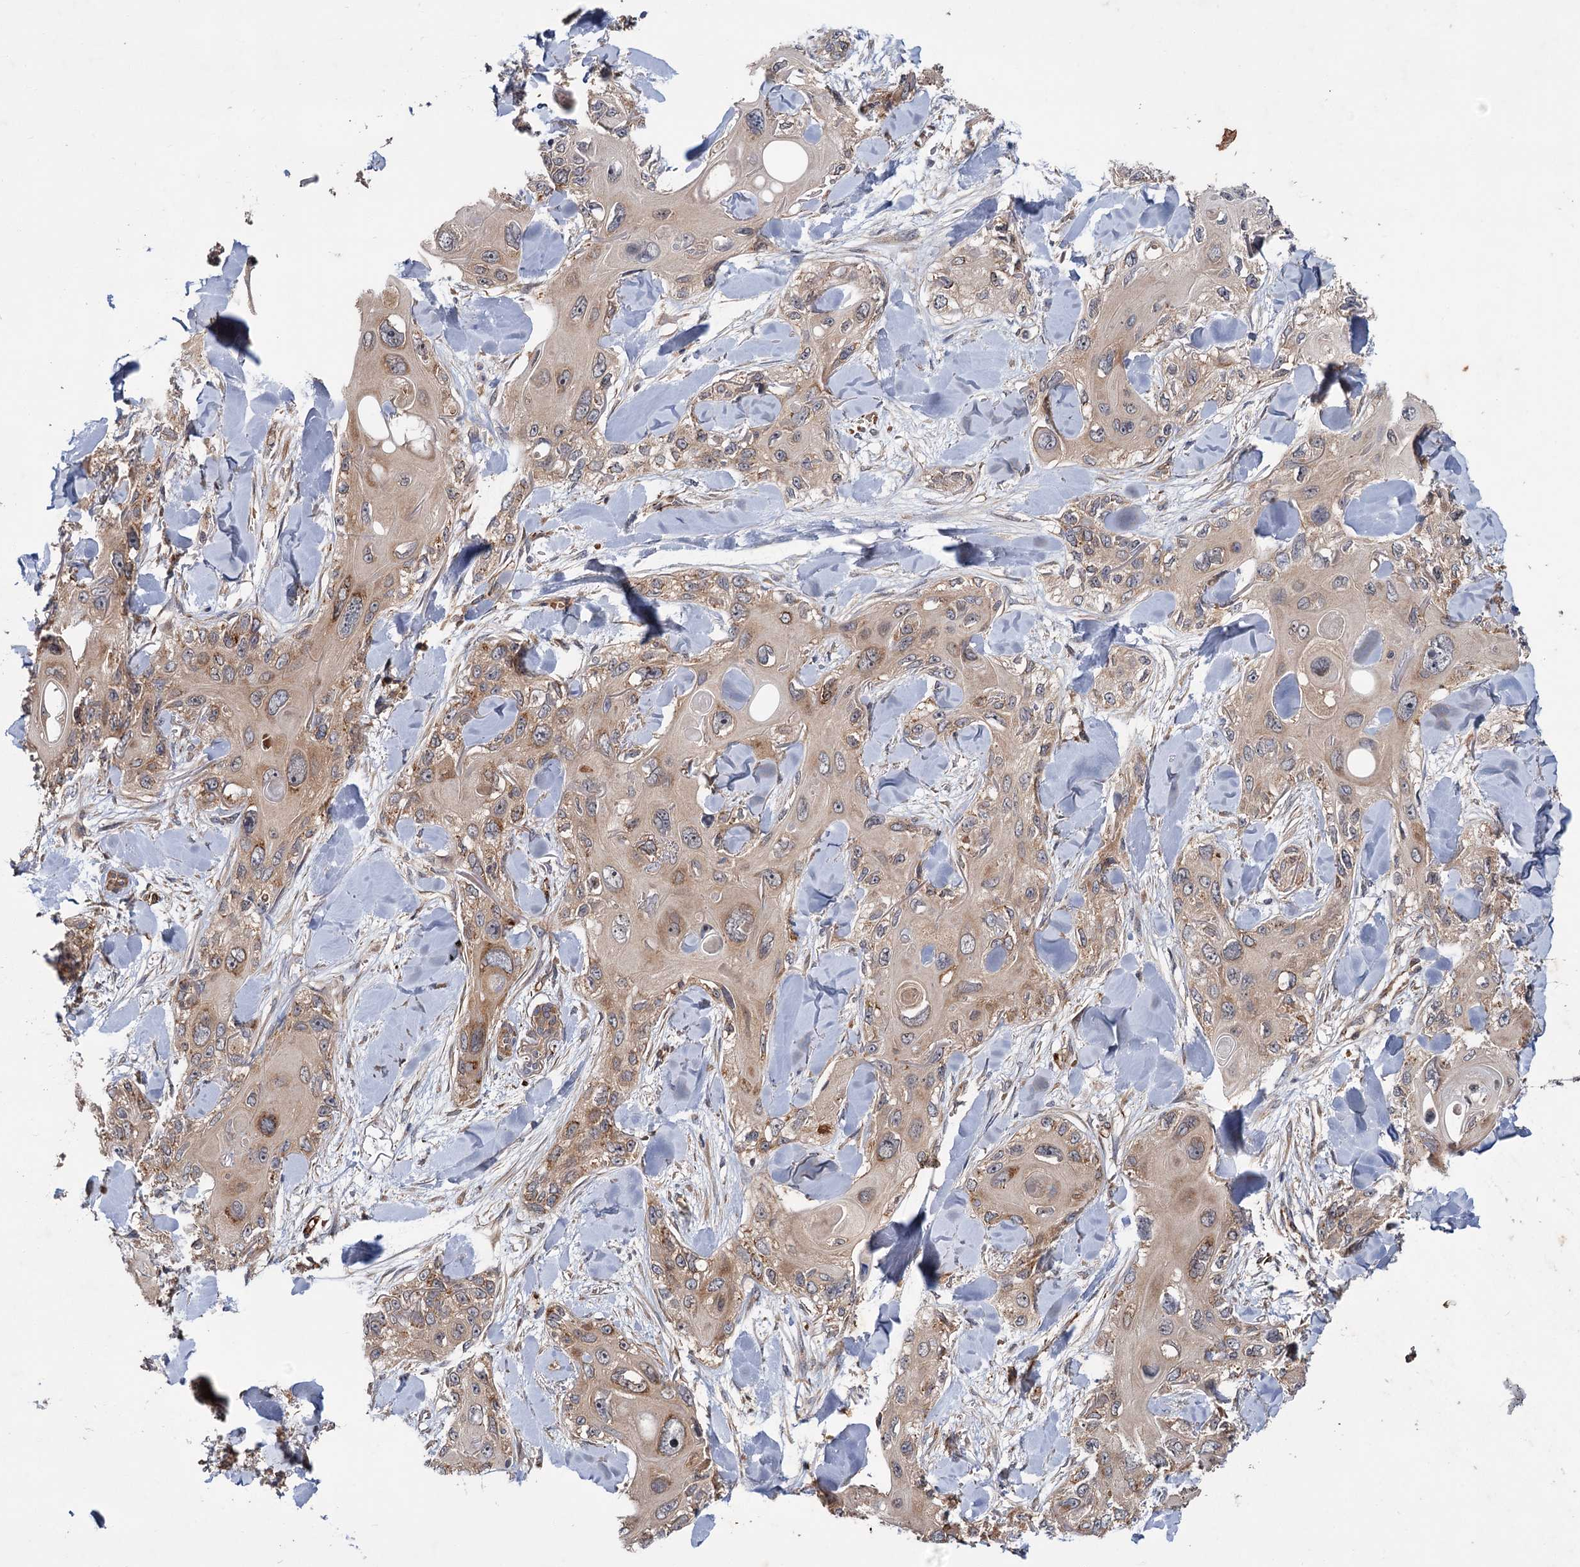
{"staining": {"intensity": "moderate", "quantity": "25%-75%", "location": "cytoplasmic/membranous"}, "tissue": "skin cancer", "cell_type": "Tumor cells", "image_type": "cancer", "snomed": [{"axis": "morphology", "description": "Normal tissue, NOS"}, {"axis": "morphology", "description": "Squamous cell carcinoma, NOS"}, {"axis": "topography", "description": "Skin"}], "caption": "A photomicrograph showing moderate cytoplasmic/membranous positivity in approximately 25%-75% of tumor cells in squamous cell carcinoma (skin), as visualized by brown immunohistochemical staining.", "gene": "PKN2", "patient": {"sex": "male", "age": 72}}